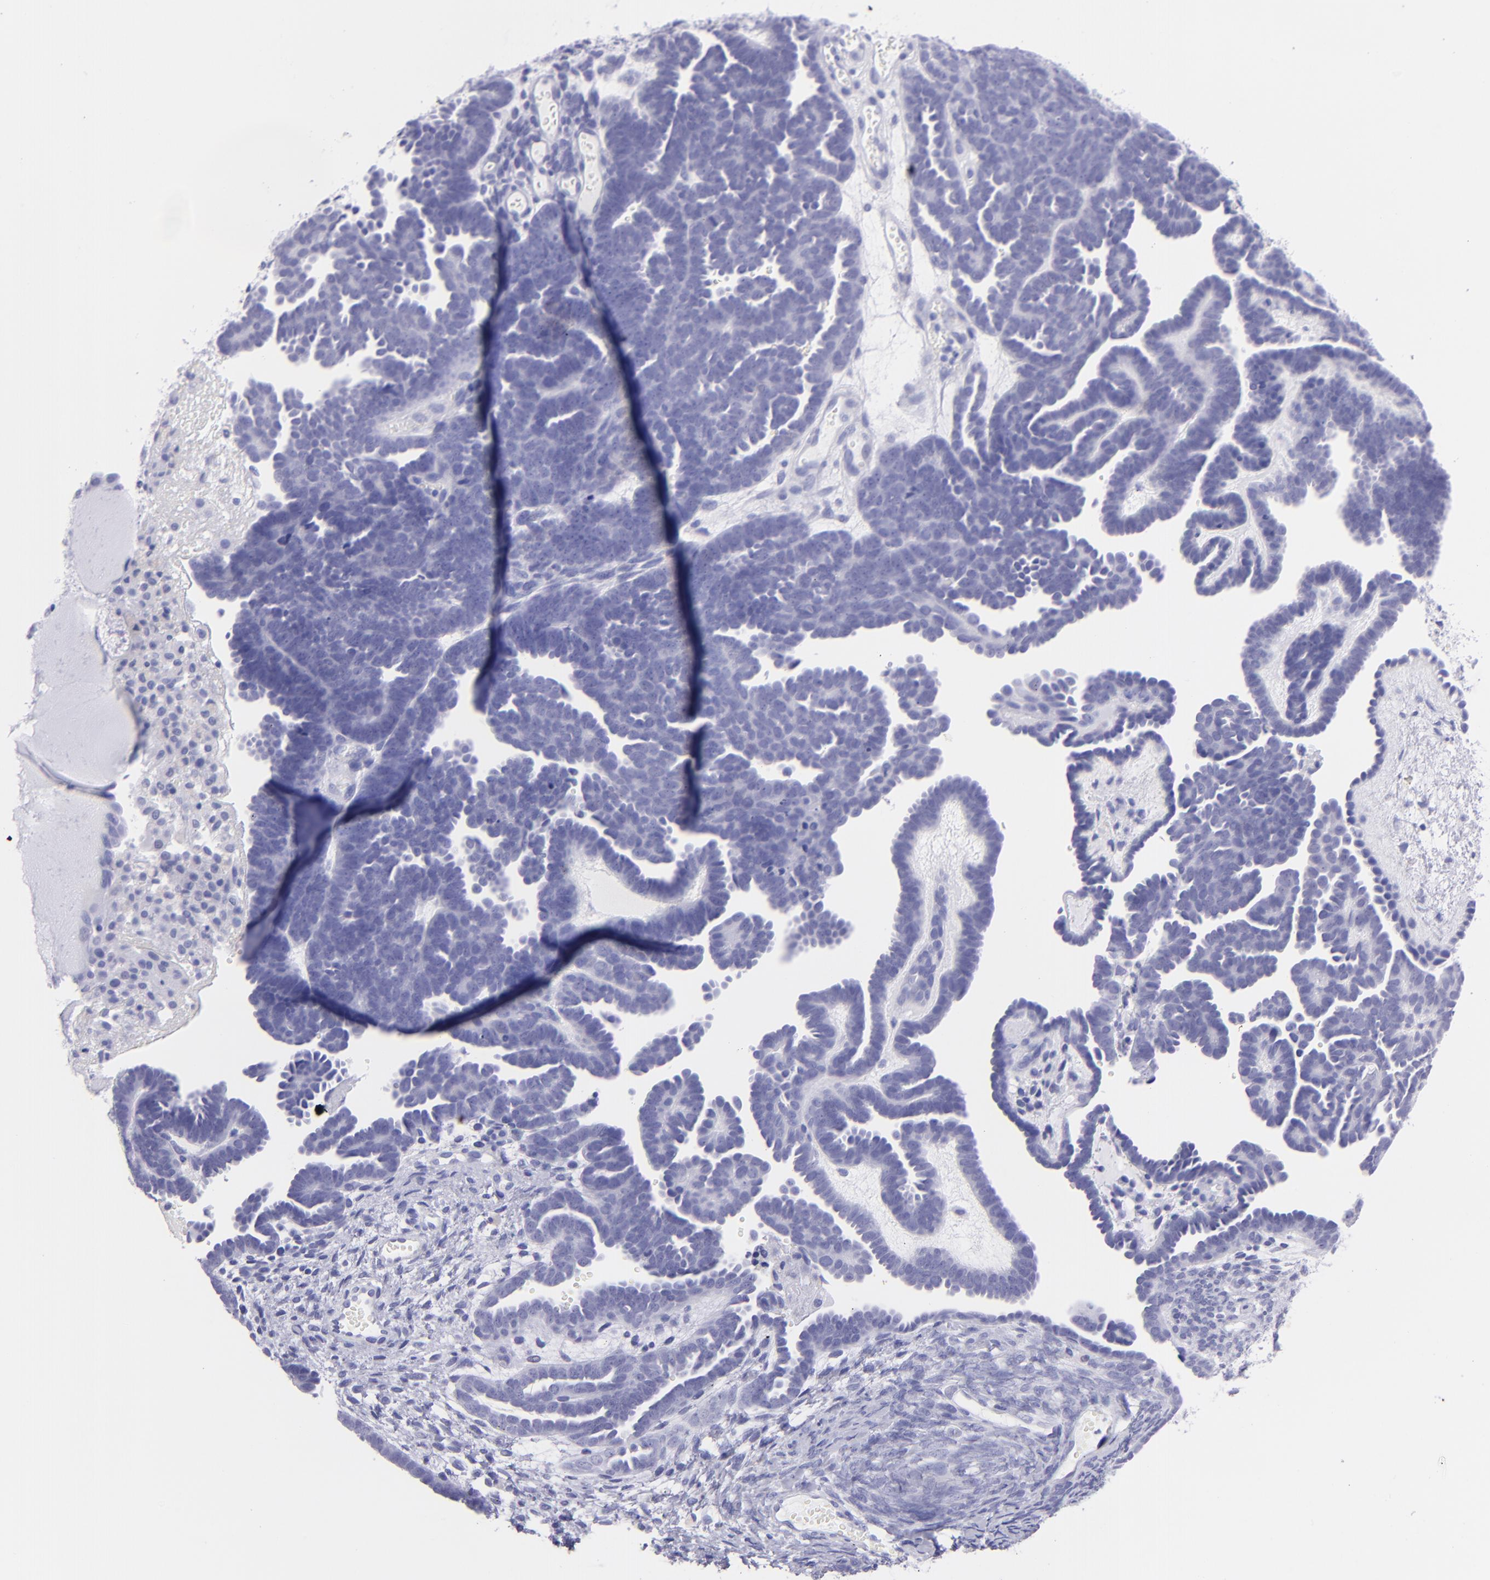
{"staining": {"intensity": "negative", "quantity": "none", "location": "none"}, "tissue": "endometrial cancer", "cell_type": "Tumor cells", "image_type": "cancer", "snomed": [{"axis": "morphology", "description": "Neoplasm, malignant, NOS"}, {"axis": "topography", "description": "Endometrium"}], "caption": "The immunohistochemistry (IHC) histopathology image has no significant expression in tumor cells of endometrial cancer tissue.", "gene": "PIP", "patient": {"sex": "female", "age": 74}}